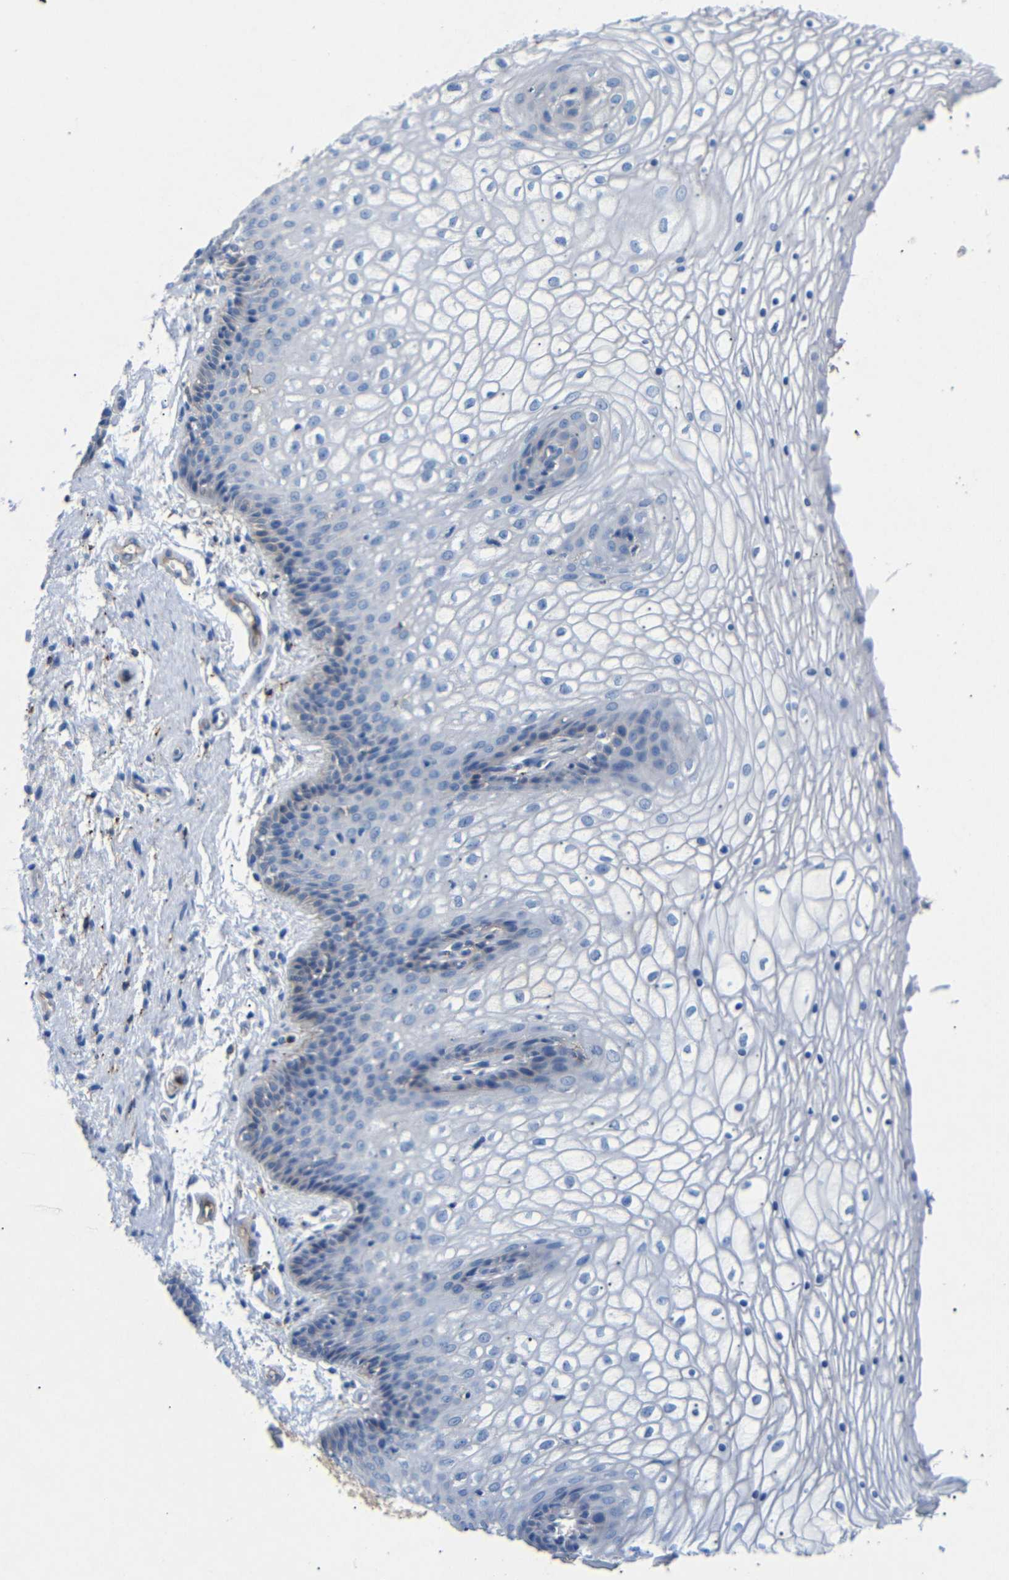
{"staining": {"intensity": "weak", "quantity": "<25%", "location": "cytoplasmic/membranous"}, "tissue": "vagina", "cell_type": "Squamous epithelial cells", "image_type": "normal", "snomed": [{"axis": "morphology", "description": "Normal tissue, NOS"}, {"axis": "topography", "description": "Vagina"}], "caption": "DAB (3,3'-diaminobenzidine) immunohistochemical staining of normal vagina shows no significant staining in squamous epithelial cells.", "gene": "SDCBP", "patient": {"sex": "female", "age": 34}}